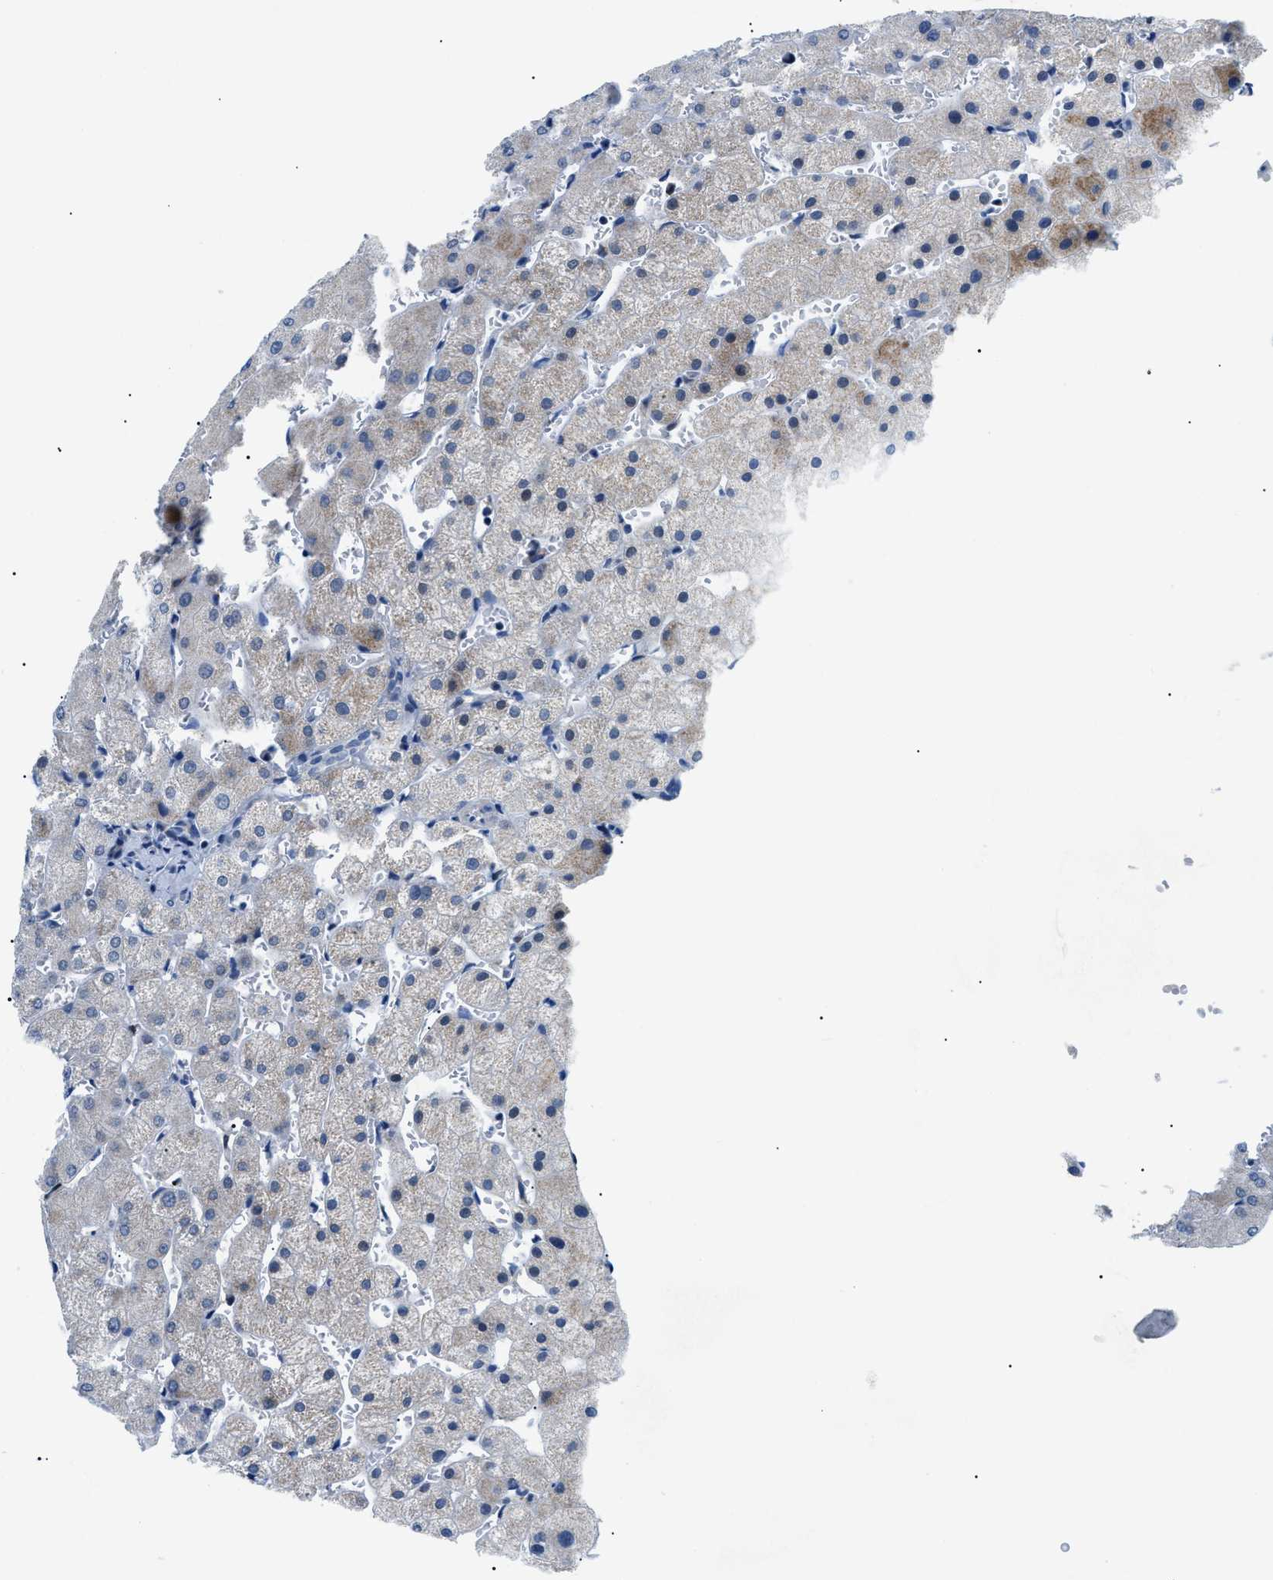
{"staining": {"intensity": "negative", "quantity": "none", "location": "none"}, "tissue": "liver", "cell_type": "Cholangiocytes", "image_type": "normal", "snomed": [{"axis": "morphology", "description": "Normal tissue, NOS"}, {"axis": "topography", "description": "Liver"}], "caption": "The image reveals no staining of cholangiocytes in benign liver.", "gene": "SMARCC1", "patient": {"sex": "female", "age": 63}}